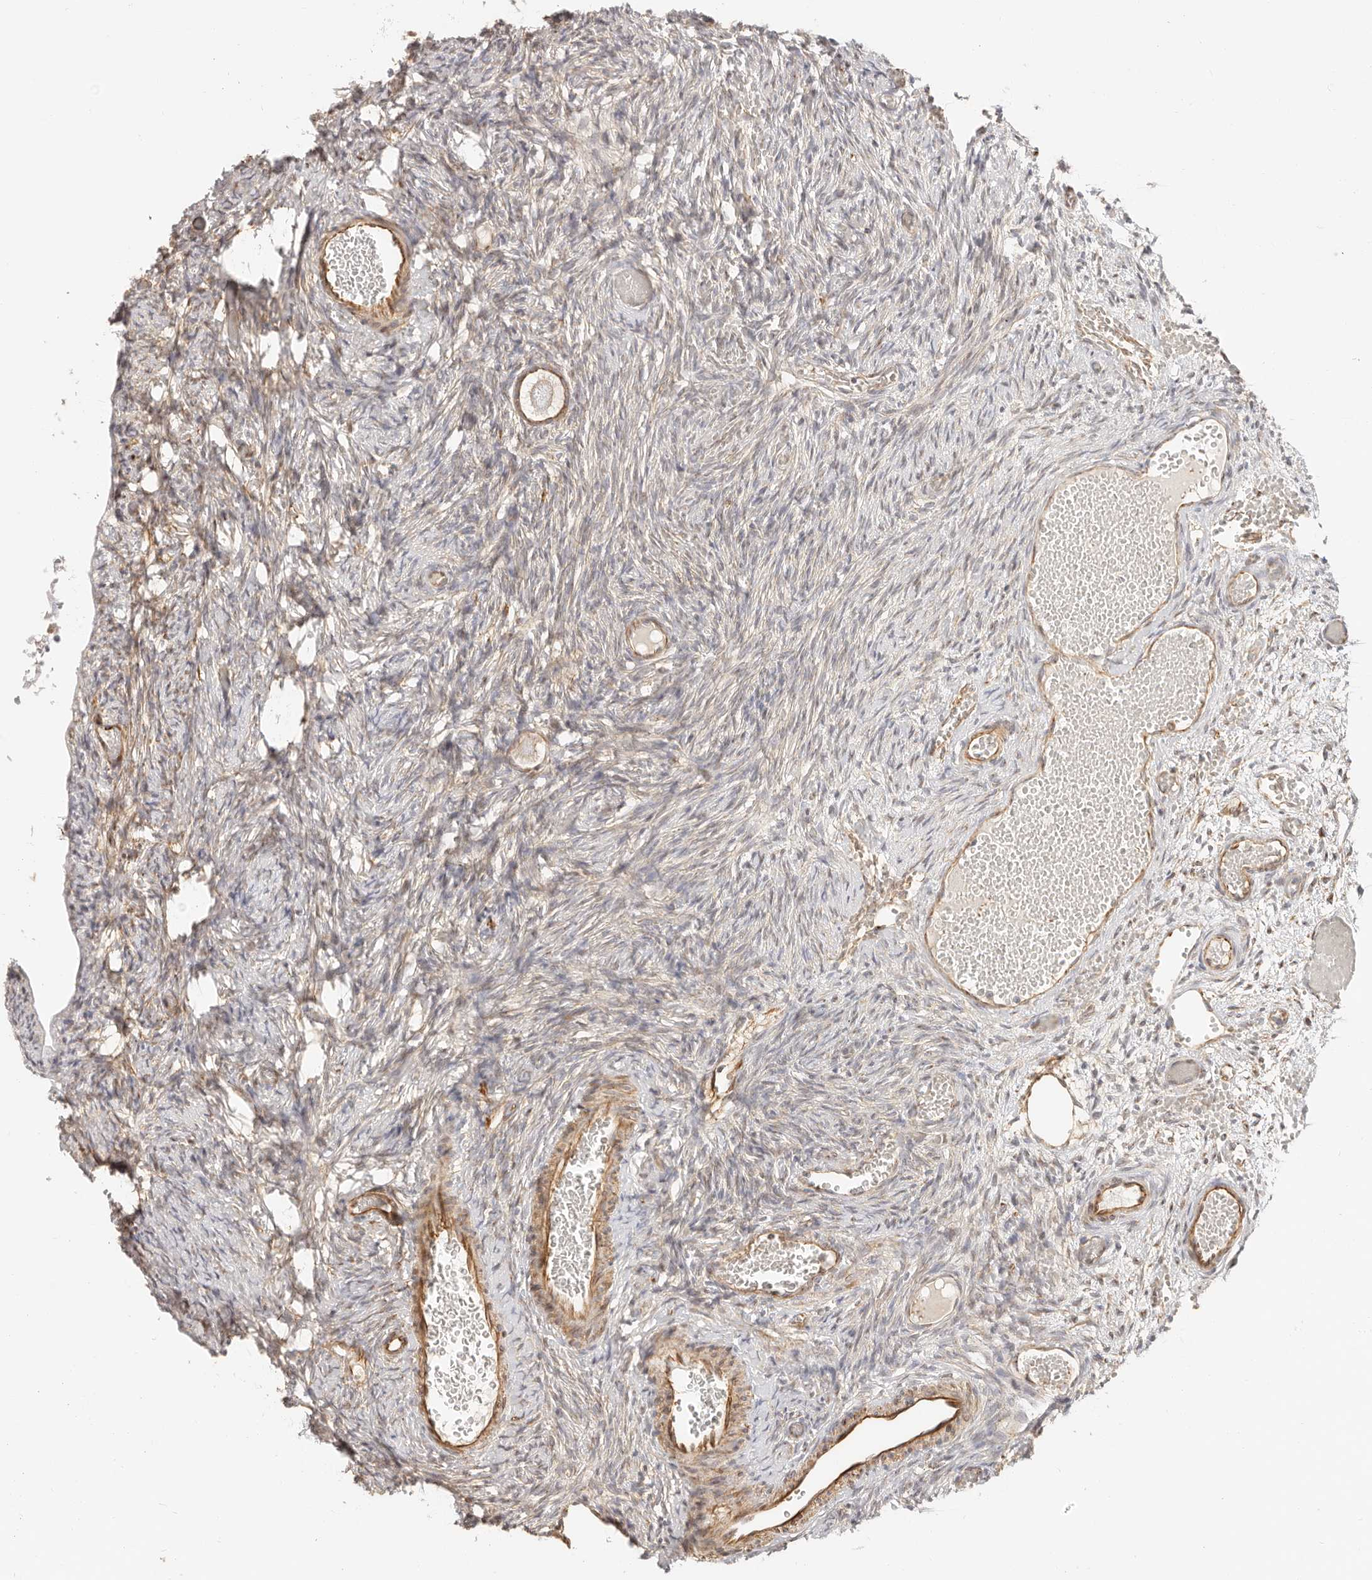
{"staining": {"intensity": "weak", "quantity": "25%-75%", "location": "cytoplasmic/membranous"}, "tissue": "ovary", "cell_type": "Follicle cells", "image_type": "normal", "snomed": [{"axis": "morphology", "description": "Adenocarcinoma, NOS"}, {"axis": "topography", "description": "Endometrium"}], "caption": "Immunohistochemical staining of benign human ovary exhibits 25%-75% levels of weak cytoplasmic/membranous protein positivity in approximately 25%-75% of follicle cells. The staining is performed using DAB (3,3'-diaminobenzidine) brown chromogen to label protein expression. The nuclei are counter-stained blue using hematoxylin.", "gene": "DTNBP1", "patient": {"sex": "female", "age": 32}}